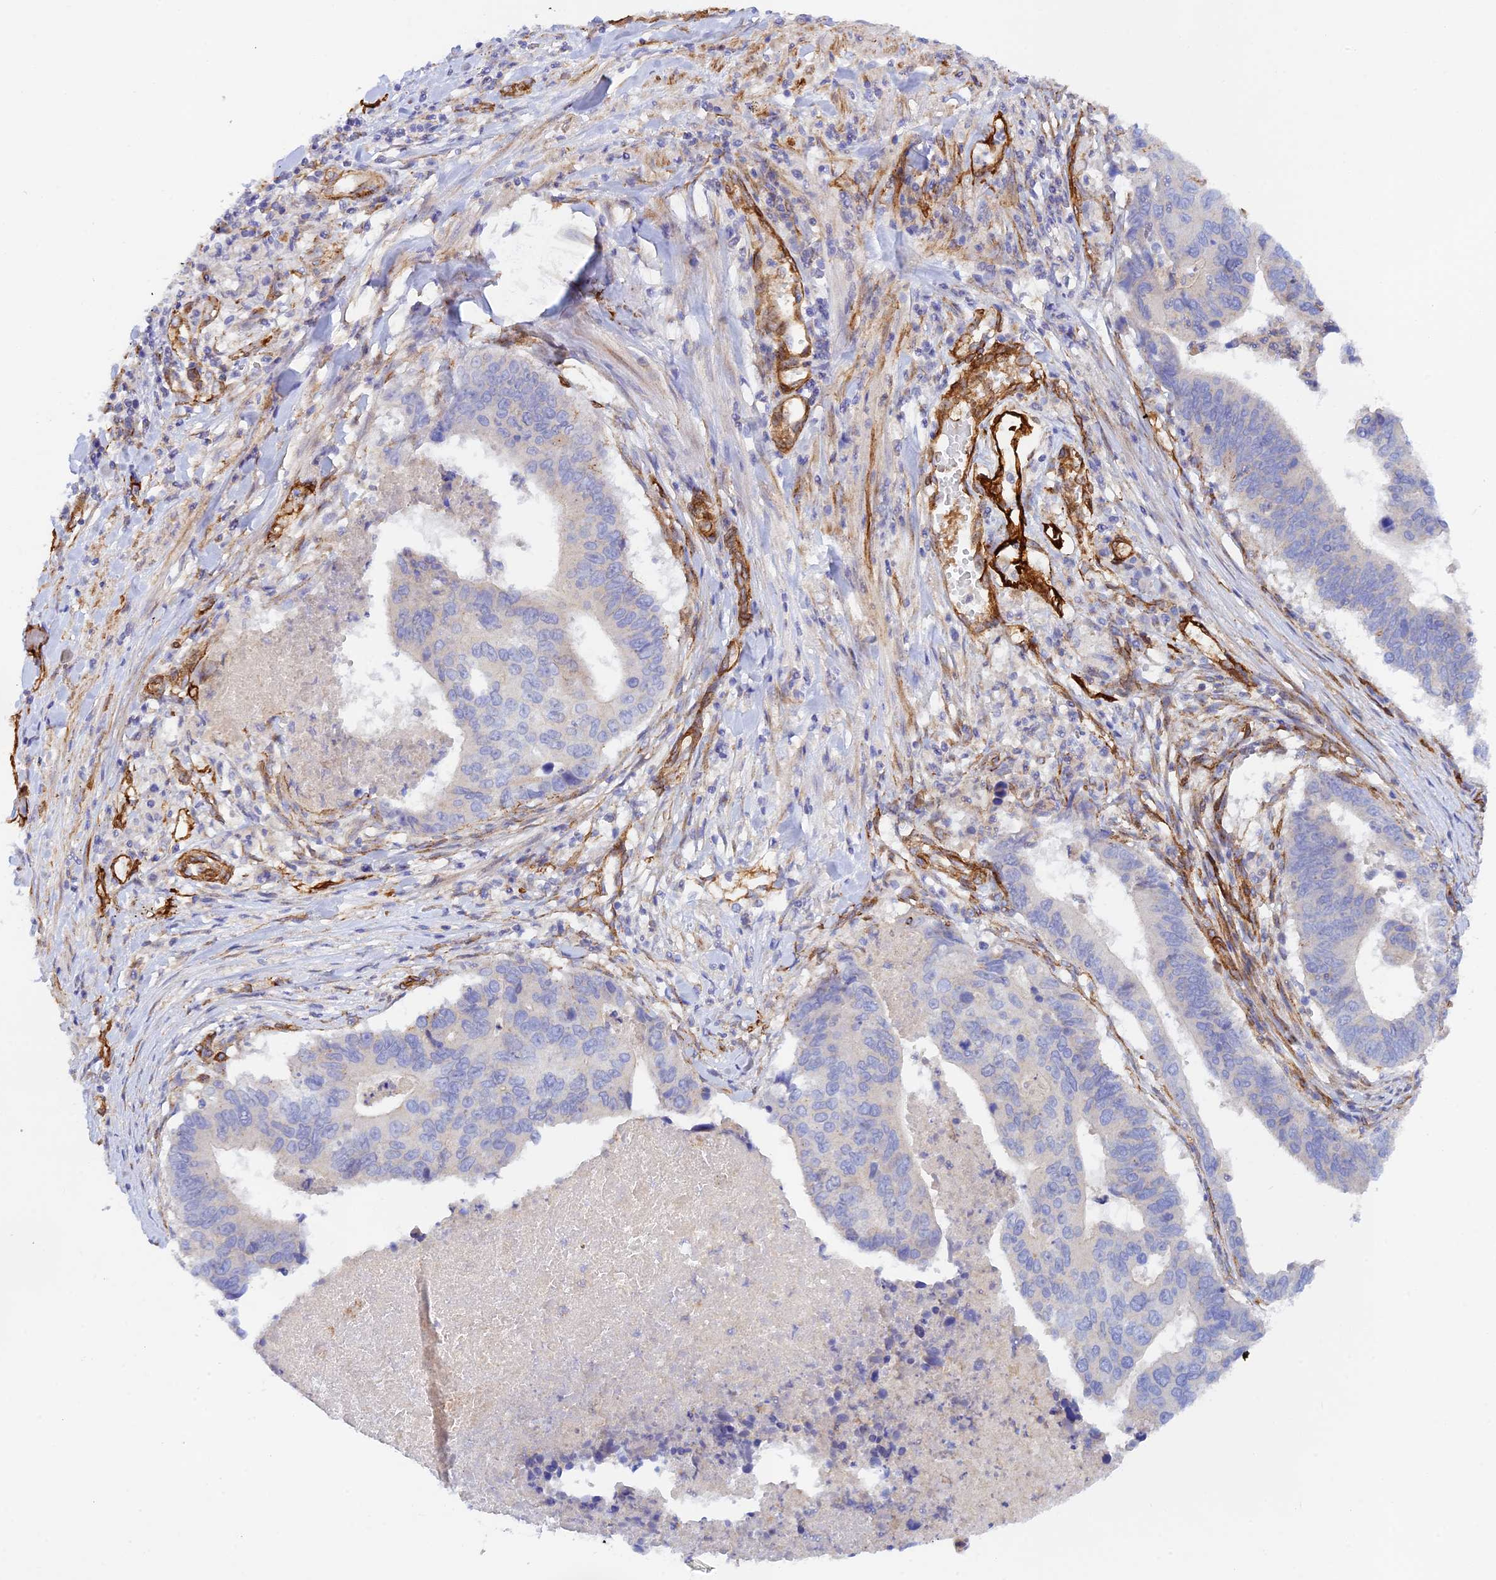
{"staining": {"intensity": "negative", "quantity": "none", "location": "none"}, "tissue": "stomach cancer", "cell_type": "Tumor cells", "image_type": "cancer", "snomed": [{"axis": "morphology", "description": "Adenocarcinoma, NOS"}, {"axis": "topography", "description": "Stomach"}], "caption": "DAB immunohistochemical staining of human adenocarcinoma (stomach) reveals no significant positivity in tumor cells. (Stains: DAB (3,3'-diaminobenzidine) IHC with hematoxylin counter stain, Microscopy: brightfield microscopy at high magnification).", "gene": "MYO9A", "patient": {"sex": "male", "age": 59}}